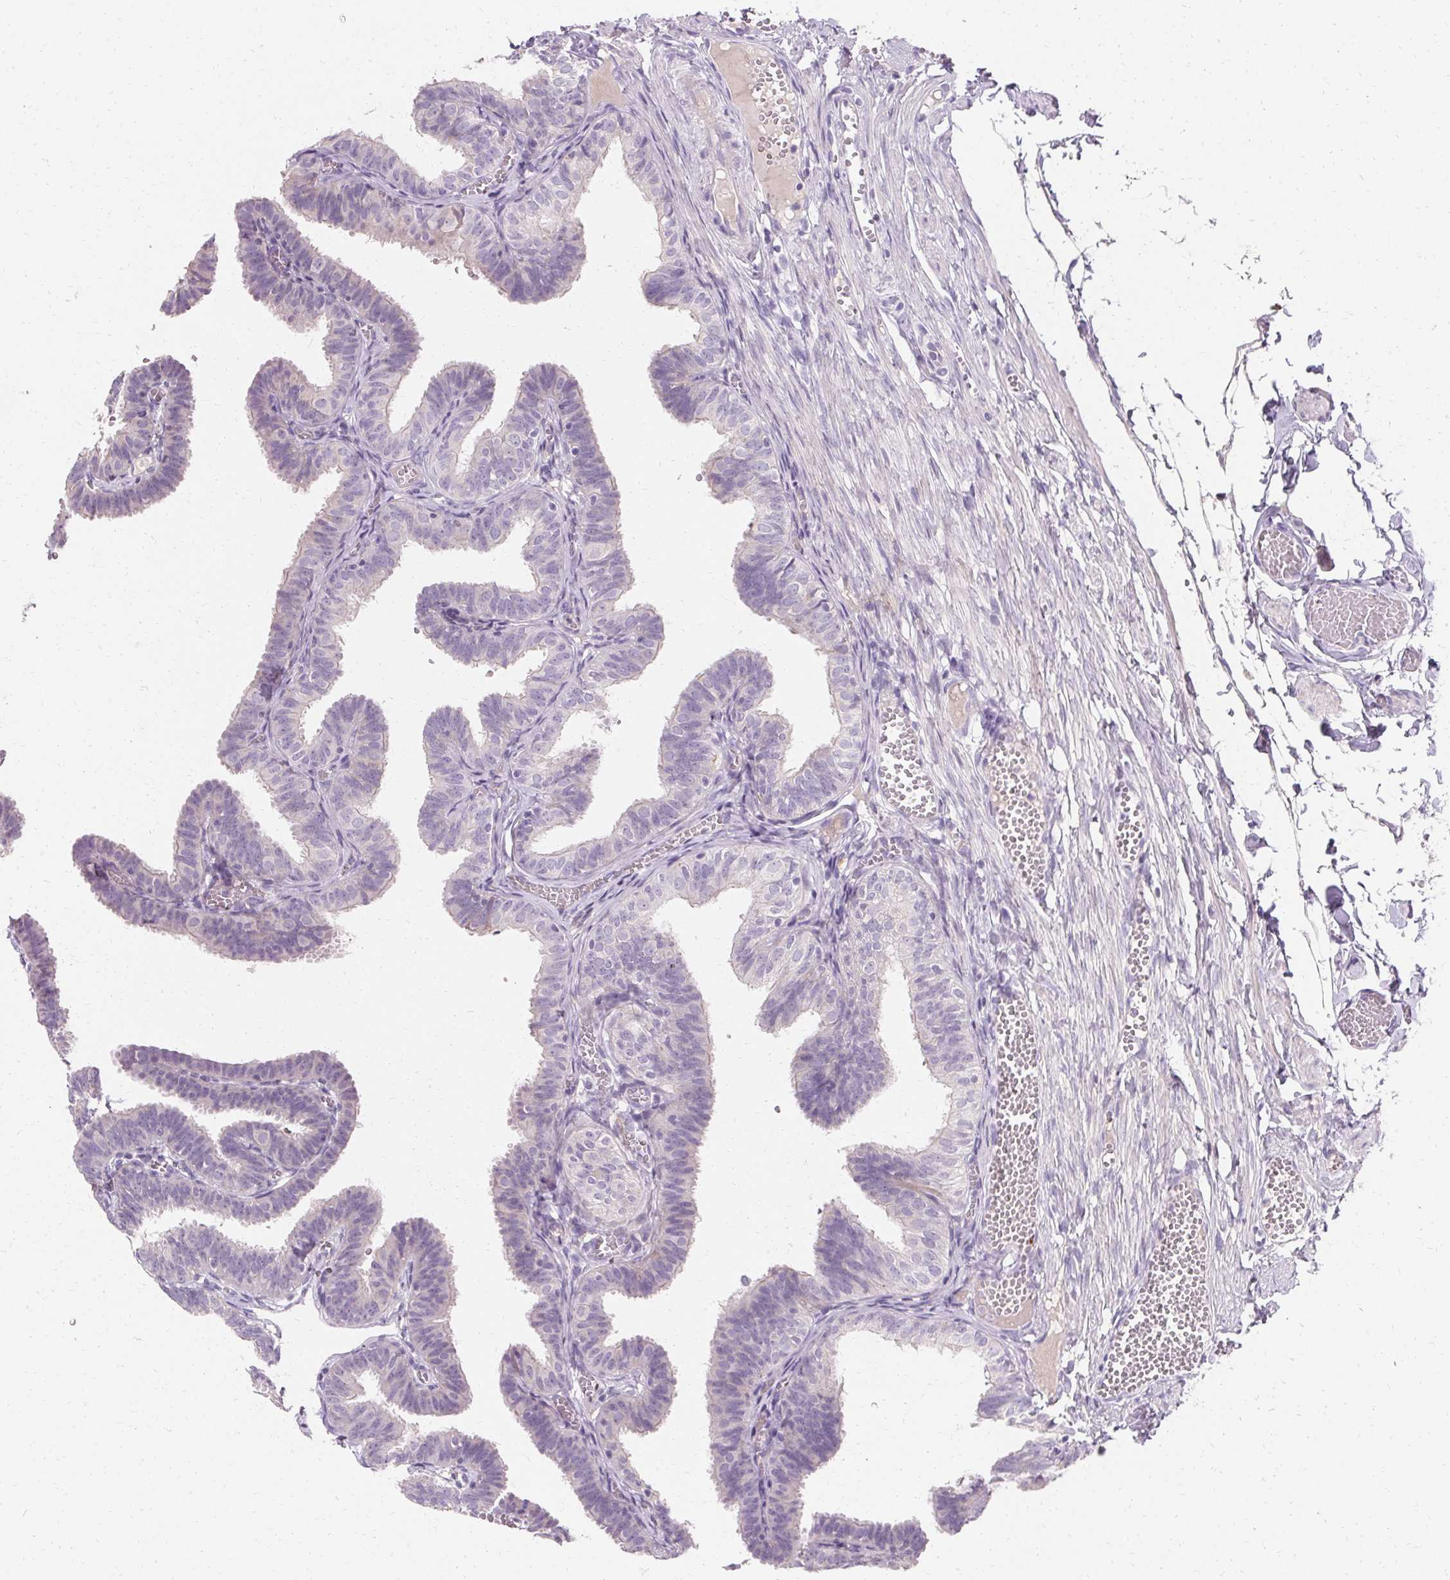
{"staining": {"intensity": "negative", "quantity": "none", "location": "none"}, "tissue": "fallopian tube", "cell_type": "Glandular cells", "image_type": "normal", "snomed": [{"axis": "morphology", "description": "Normal tissue, NOS"}, {"axis": "topography", "description": "Fallopian tube"}], "caption": "Image shows no protein expression in glandular cells of benign fallopian tube.", "gene": "TRIP13", "patient": {"sex": "female", "age": 25}}